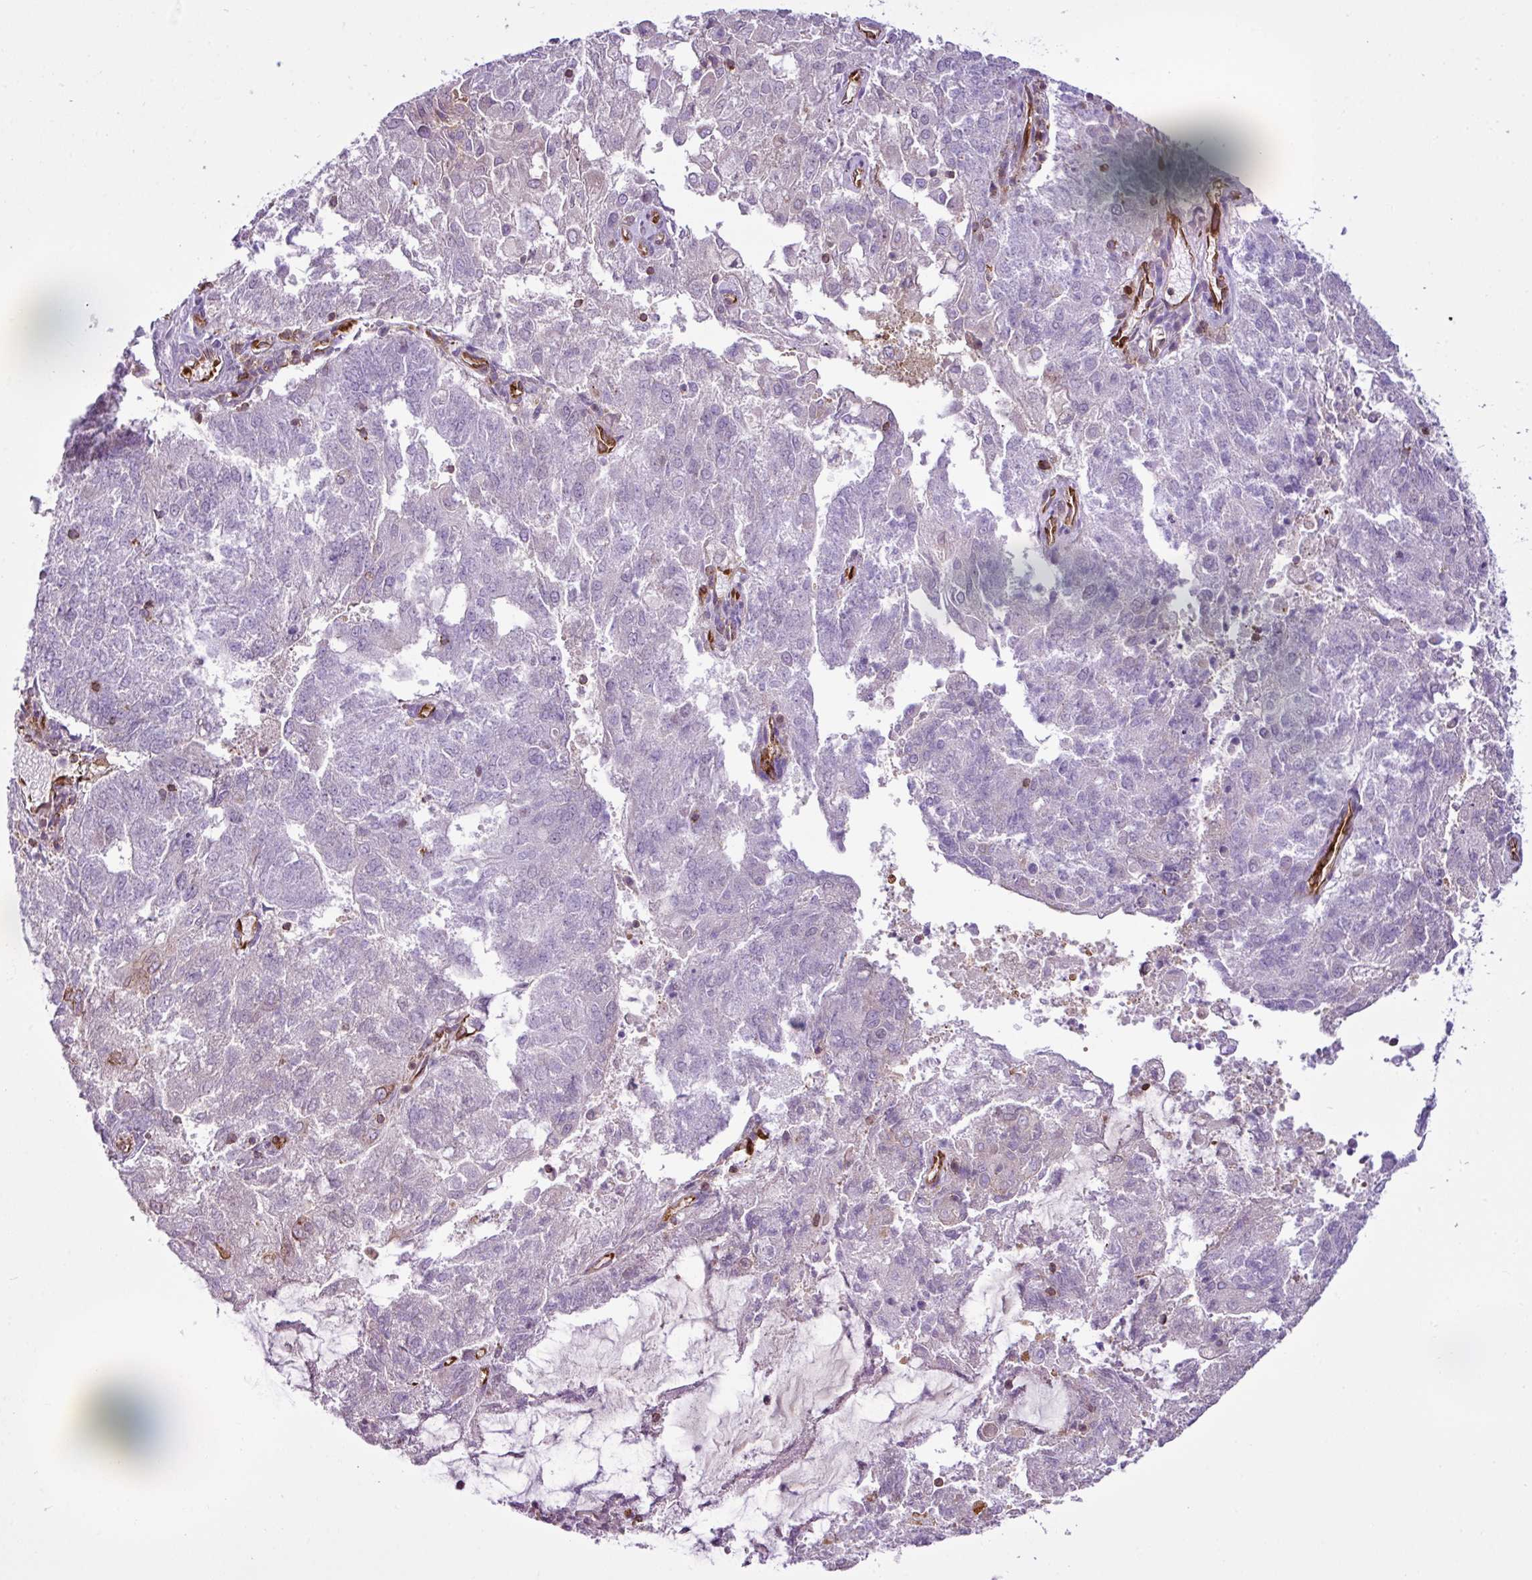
{"staining": {"intensity": "negative", "quantity": "none", "location": "none"}, "tissue": "endometrial cancer", "cell_type": "Tumor cells", "image_type": "cancer", "snomed": [{"axis": "morphology", "description": "Adenocarcinoma, NOS"}, {"axis": "topography", "description": "Endometrium"}], "caption": "Endometrial adenocarcinoma was stained to show a protein in brown. There is no significant staining in tumor cells.", "gene": "EME2", "patient": {"sex": "female", "age": 82}}